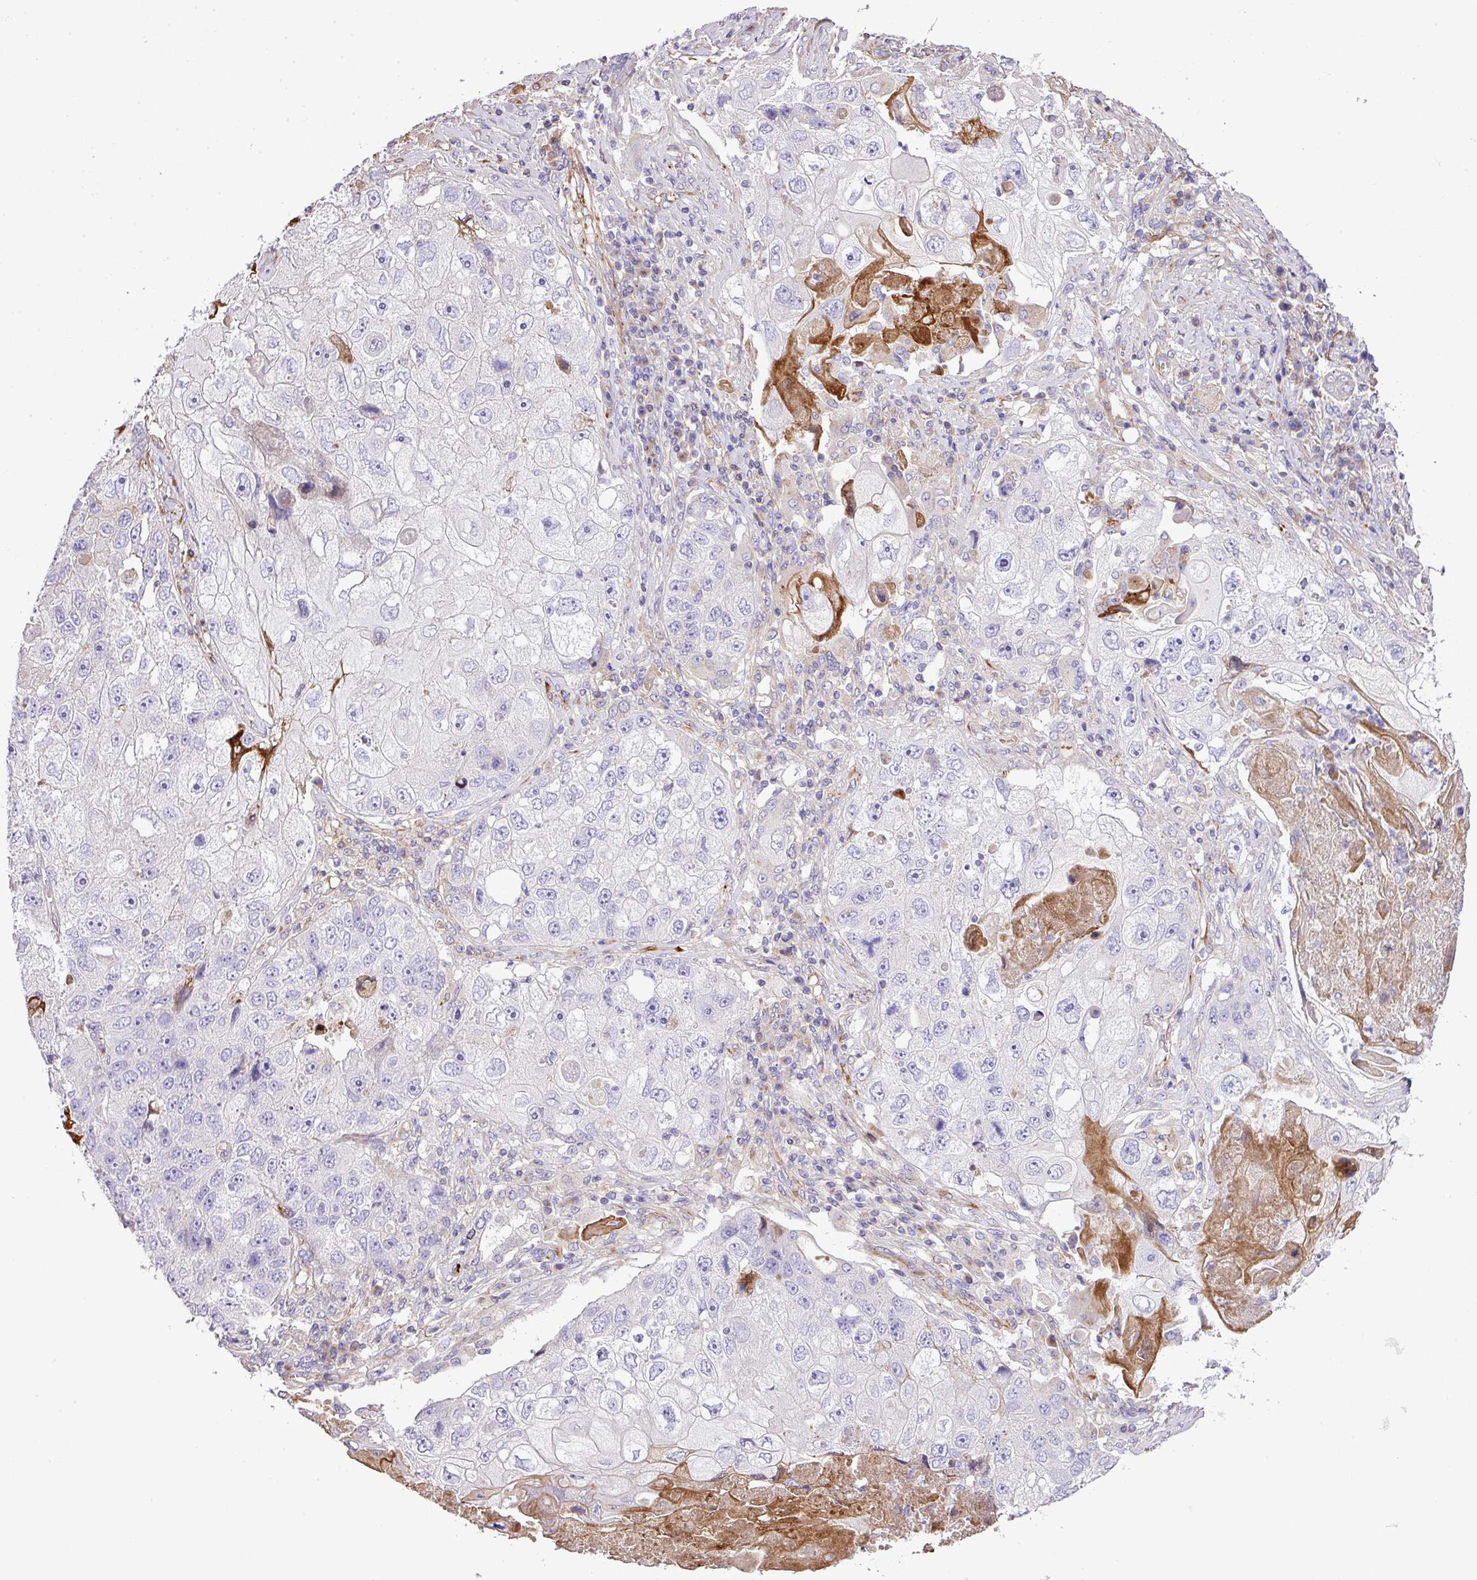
{"staining": {"intensity": "moderate", "quantity": "<25%", "location": "cytoplasmic/membranous"}, "tissue": "lung cancer", "cell_type": "Tumor cells", "image_type": "cancer", "snomed": [{"axis": "morphology", "description": "Squamous cell carcinoma, NOS"}, {"axis": "topography", "description": "Lung"}], "caption": "Squamous cell carcinoma (lung) was stained to show a protein in brown. There is low levels of moderate cytoplasmic/membranous expression in about <25% of tumor cells.", "gene": "CTXN2", "patient": {"sex": "male", "age": 61}}